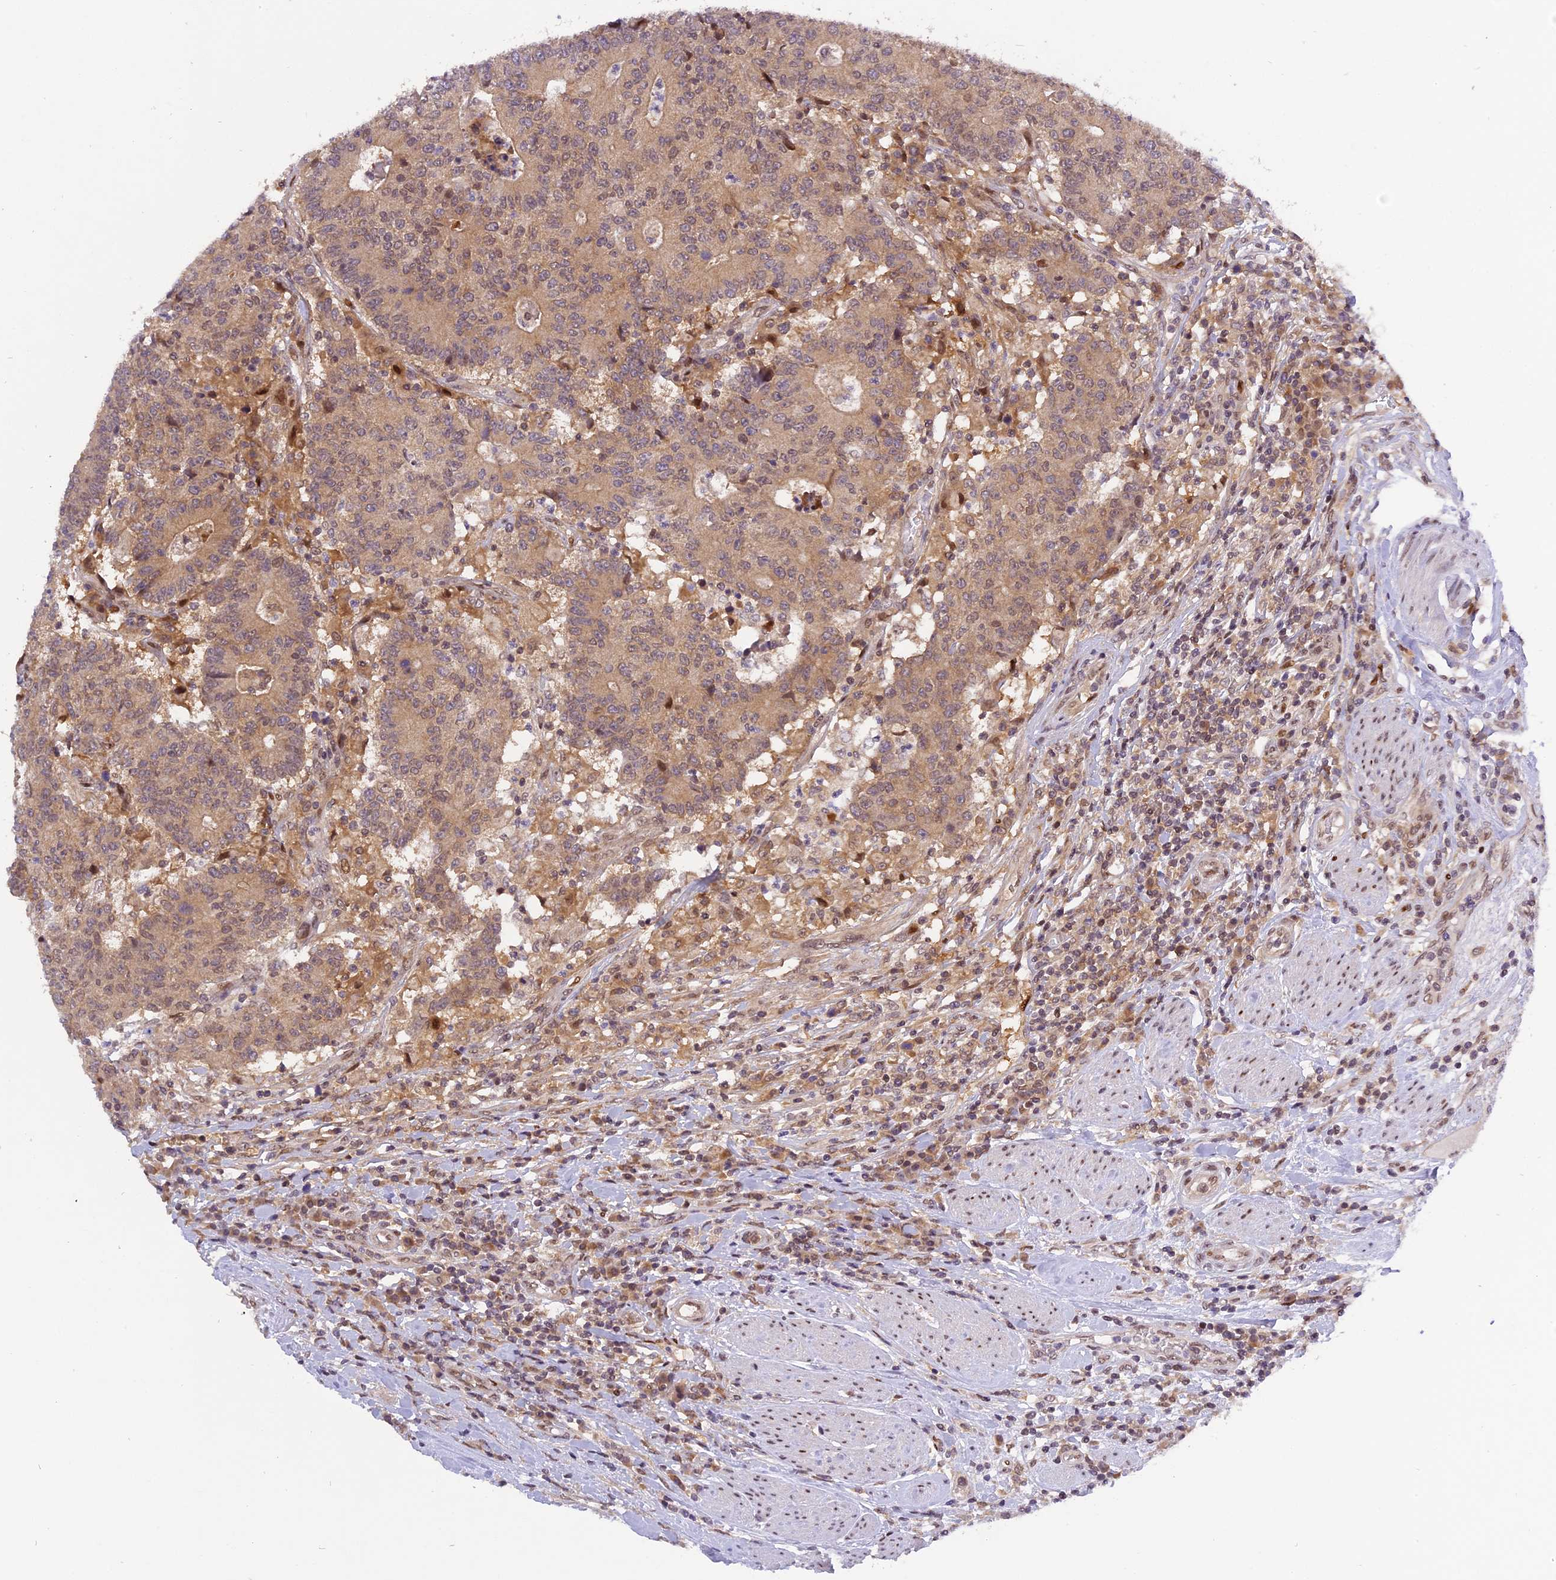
{"staining": {"intensity": "moderate", "quantity": ">75%", "location": "cytoplasmic/membranous"}, "tissue": "colorectal cancer", "cell_type": "Tumor cells", "image_type": "cancer", "snomed": [{"axis": "morphology", "description": "Adenocarcinoma, NOS"}, {"axis": "topography", "description": "Colon"}], "caption": "Brown immunohistochemical staining in colorectal cancer (adenocarcinoma) displays moderate cytoplasmic/membranous expression in approximately >75% of tumor cells.", "gene": "RABGGTA", "patient": {"sex": "female", "age": 75}}